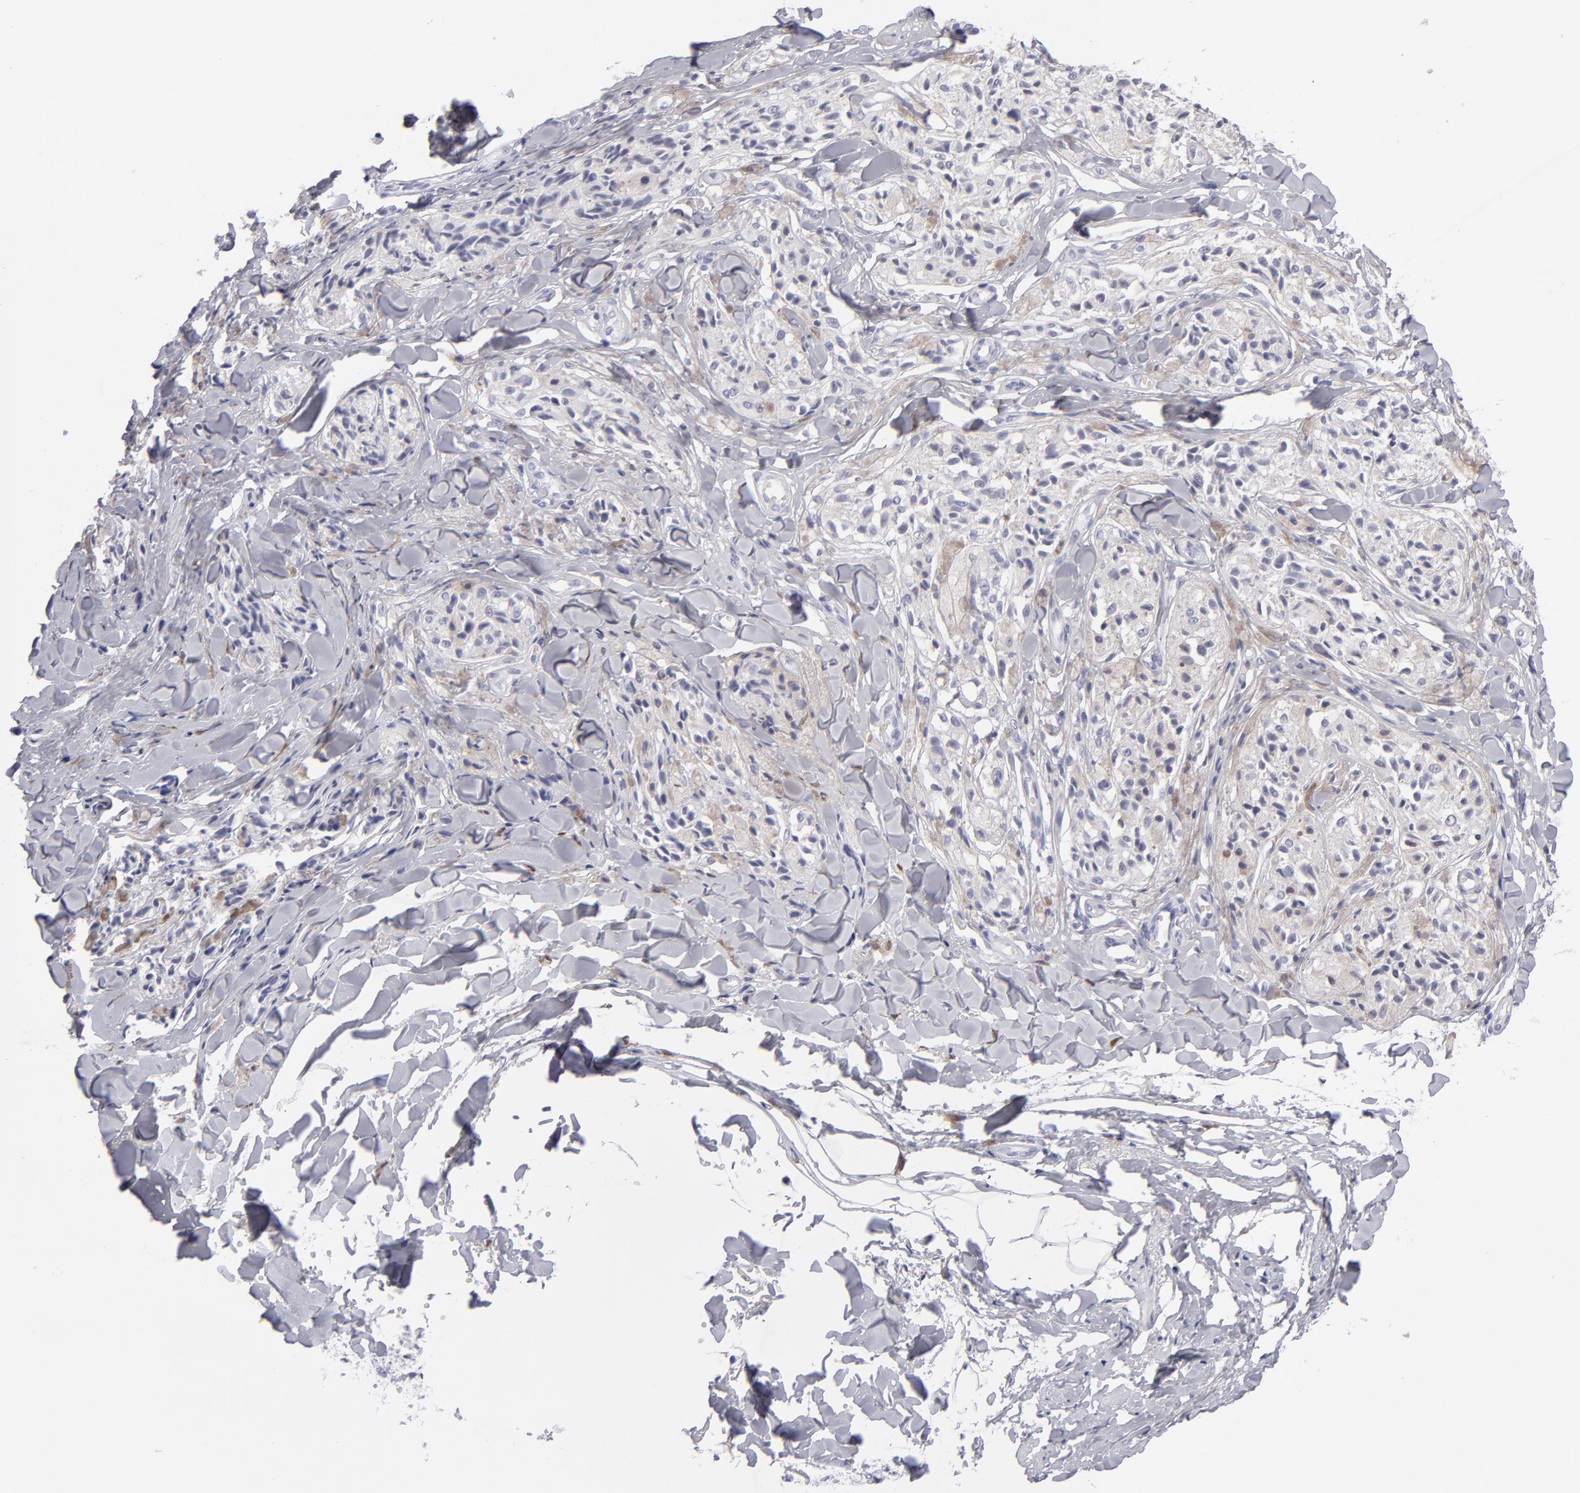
{"staining": {"intensity": "negative", "quantity": "none", "location": "none"}, "tissue": "melanoma", "cell_type": "Tumor cells", "image_type": "cancer", "snomed": [{"axis": "morphology", "description": "Malignant melanoma, Metastatic site"}, {"axis": "topography", "description": "Skin"}], "caption": "Immunohistochemistry of melanoma reveals no staining in tumor cells.", "gene": "ALDOB", "patient": {"sex": "female", "age": 66}}